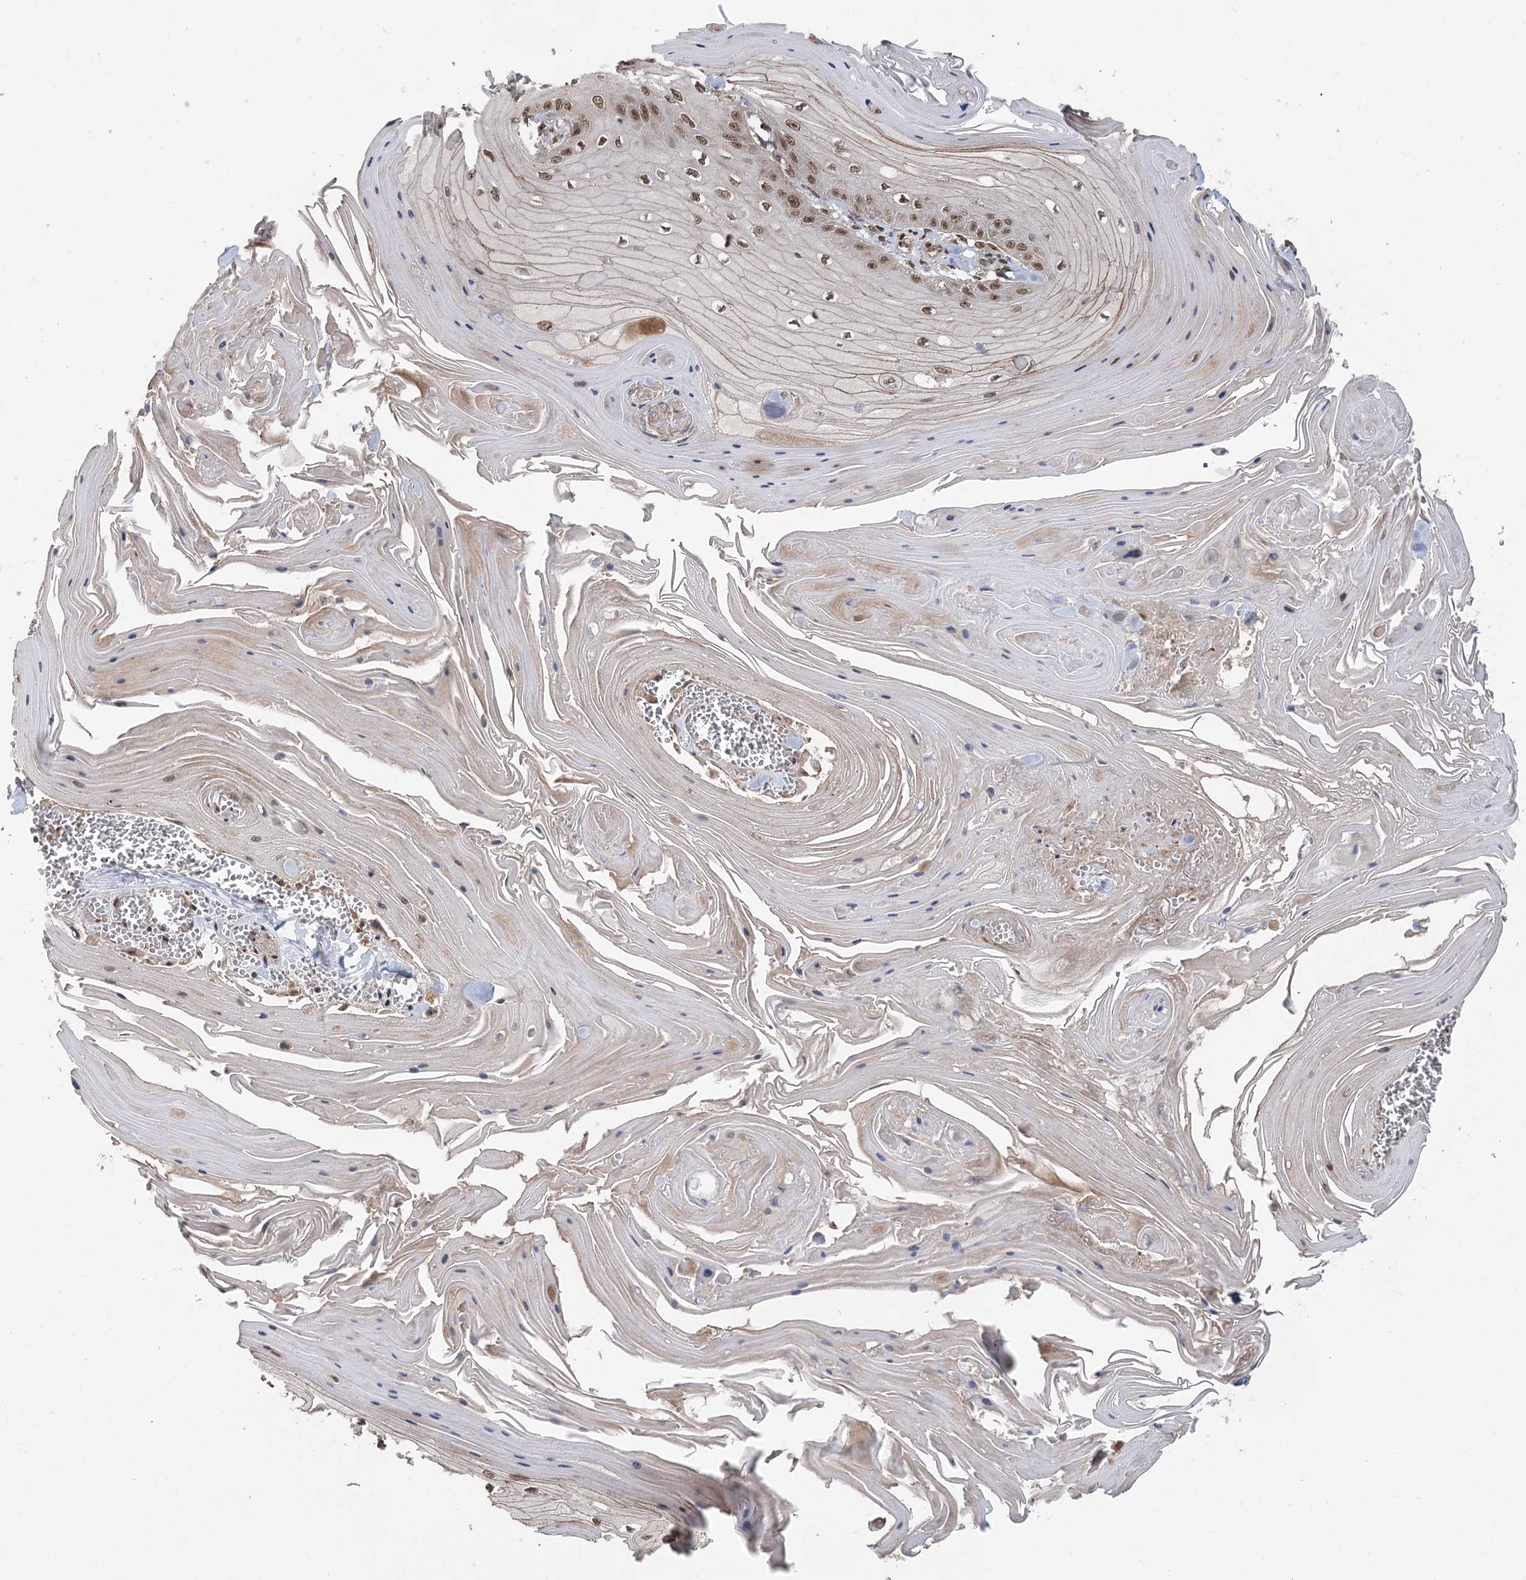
{"staining": {"intensity": "moderate", "quantity": "<25%", "location": "nuclear"}, "tissue": "skin cancer", "cell_type": "Tumor cells", "image_type": "cancer", "snomed": [{"axis": "morphology", "description": "Squamous cell carcinoma, NOS"}, {"axis": "topography", "description": "Skin"}], "caption": "The micrograph shows a brown stain indicating the presence of a protein in the nuclear of tumor cells in skin squamous cell carcinoma. The staining was performed using DAB (3,3'-diaminobenzidine) to visualize the protein expression in brown, while the nuclei were stained in blue with hematoxylin (Magnification: 20x).", "gene": "TSHZ2", "patient": {"sex": "male", "age": 74}}